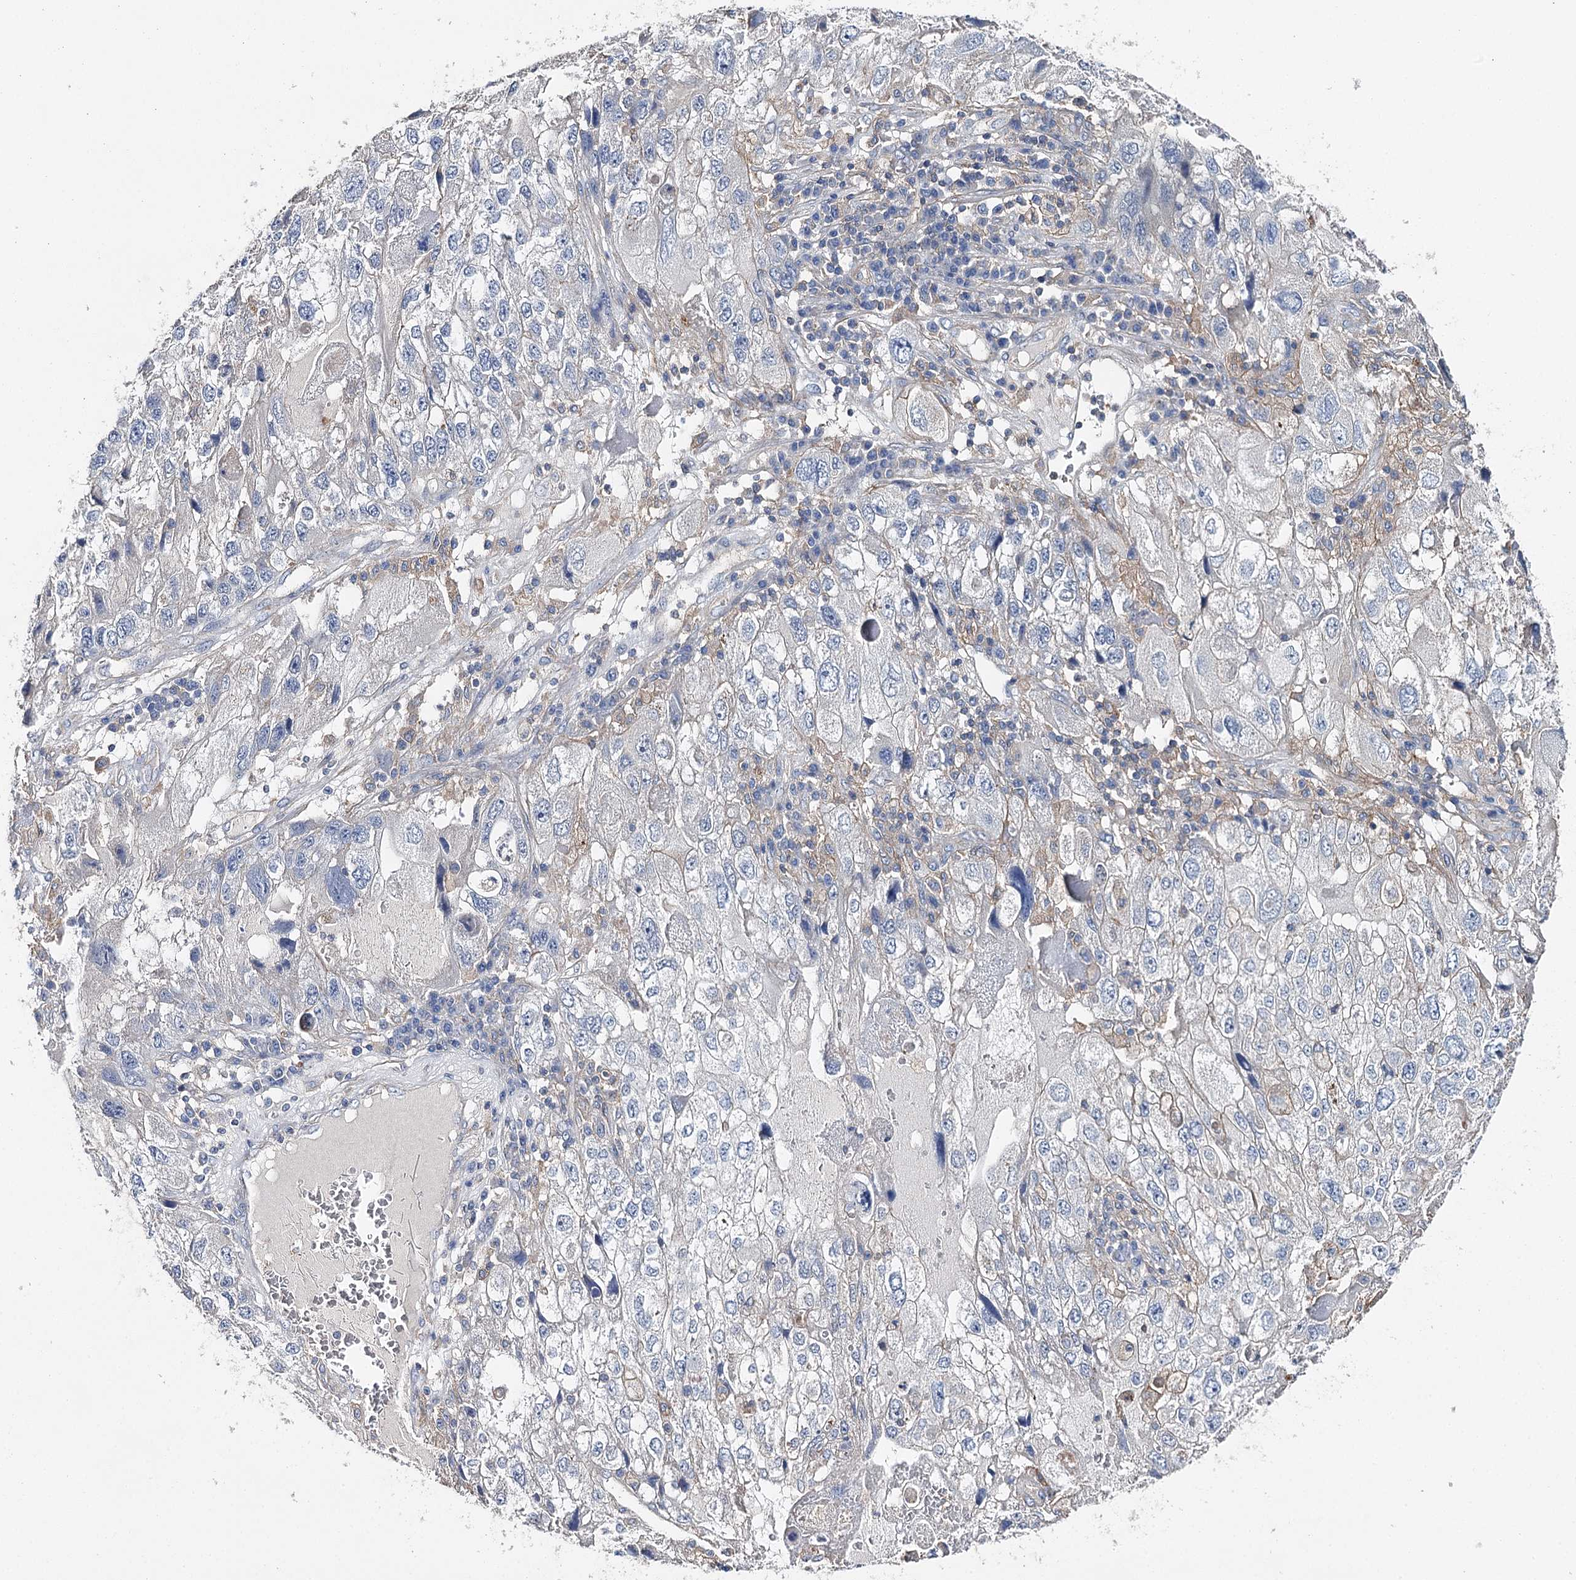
{"staining": {"intensity": "negative", "quantity": "none", "location": "none"}, "tissue": "endometrial cancer", "cell_type": "Tumor cells", "image_type": "cancer", "snomed": [{"axis": "morphology", "description": "Adenocarcinoma, NOS"}, {"axis": "topography", "description": "Endometrium"}], "caption": "Endometrial cancer (adenocarcinoma) was stained to show a protein in brown. There is no significant staining in tumor cells.", "gene": "EPYC", "patient": {"sex": "female", "age": 49}}